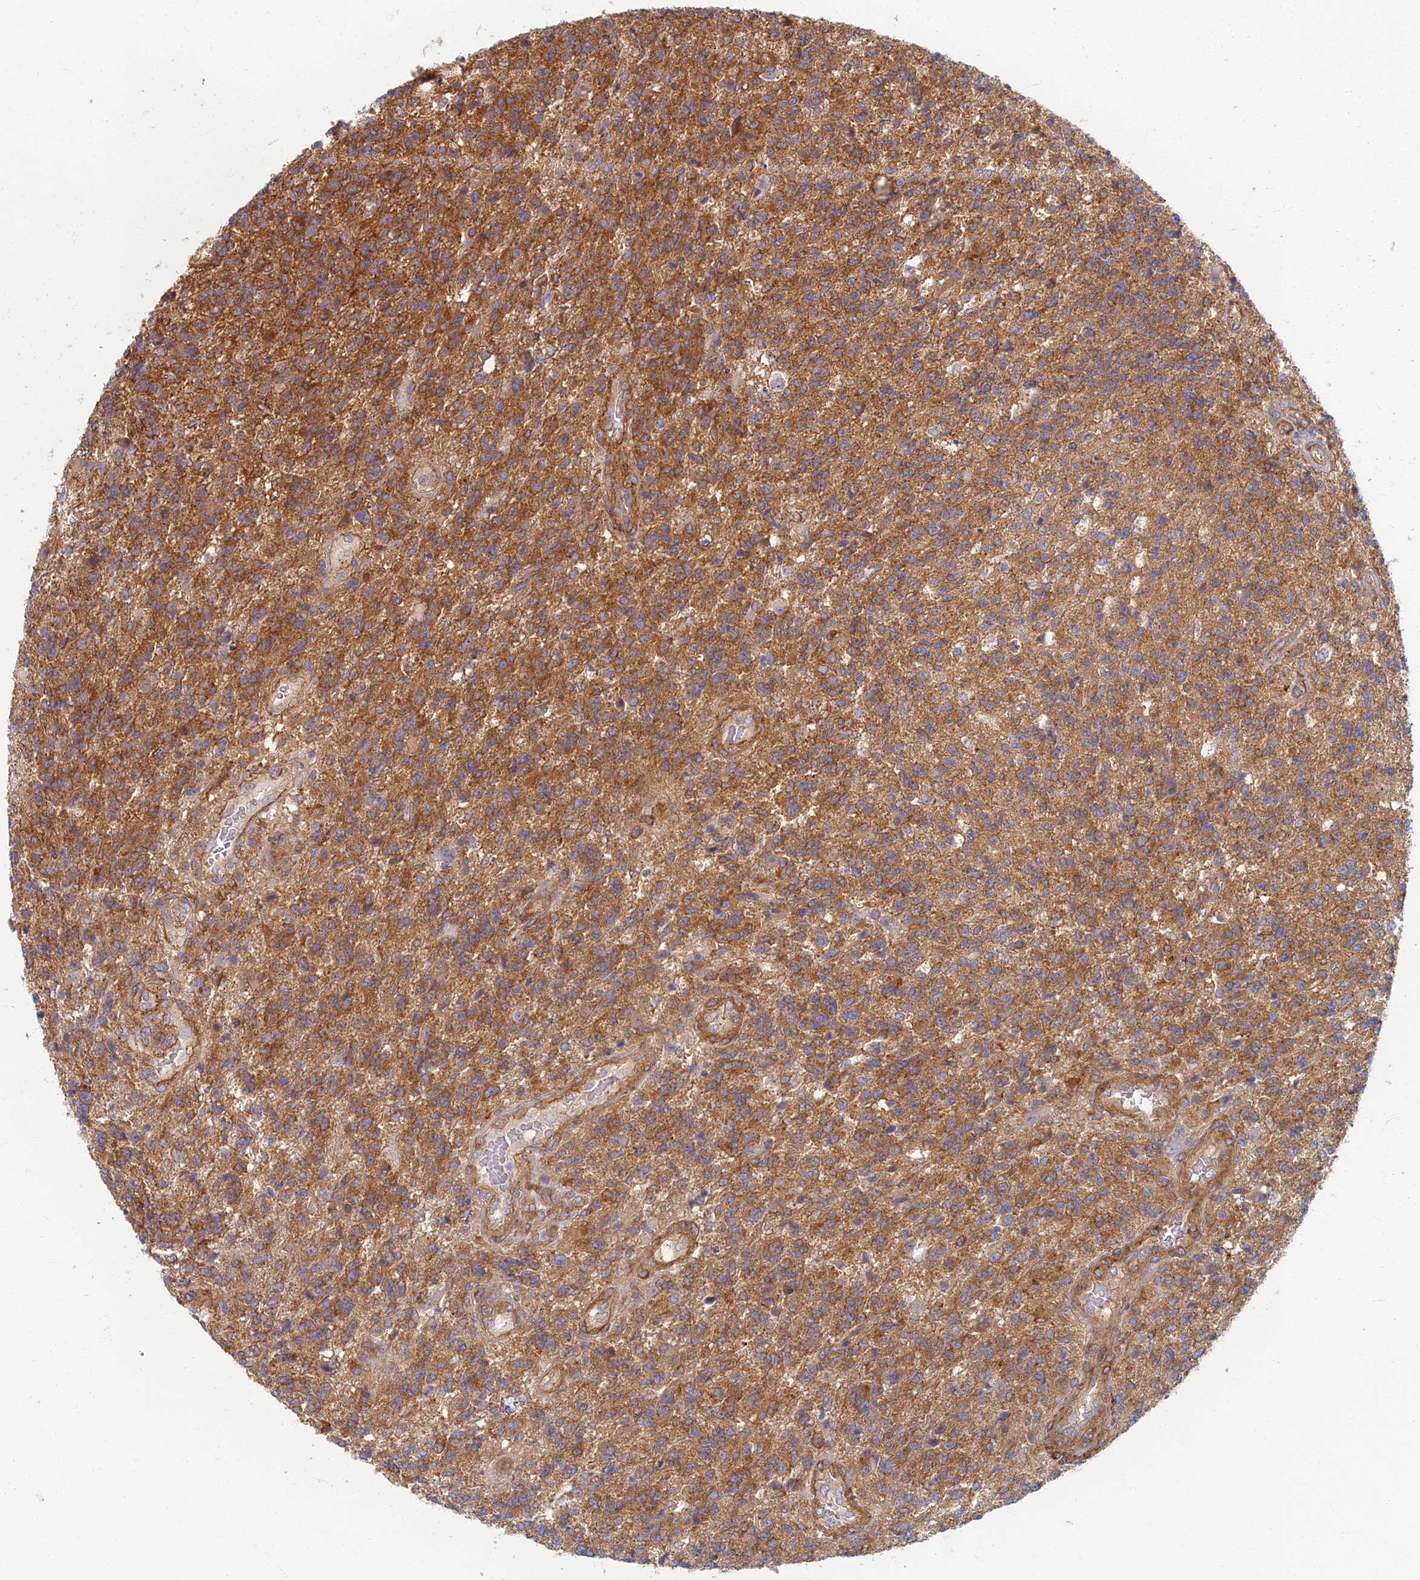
{"staining": {"intensity": "moderate", "quantity": ">75%", "location": "cytoplasmic/membranous"}, "tissue": "glioma", "cell_type": "Tumor cells", "image_type": "cancer", "snomed": [{"axis": "morphology", "description": "Glioma, malignant, High grade"}, {"axis": "topography", "description": "Brain"}], "caption": "An image of human malignant glioma (high-grade) stained for a protein shows moderate cytoplasmic/membranous brown staining in tumor cells. (Stains: DAB in brown, nuclei in blue, Microscopy: brightfield microscopy at high magnification).", "gene": "RBSN", "patient": {"sex": "male", "age": 56}}